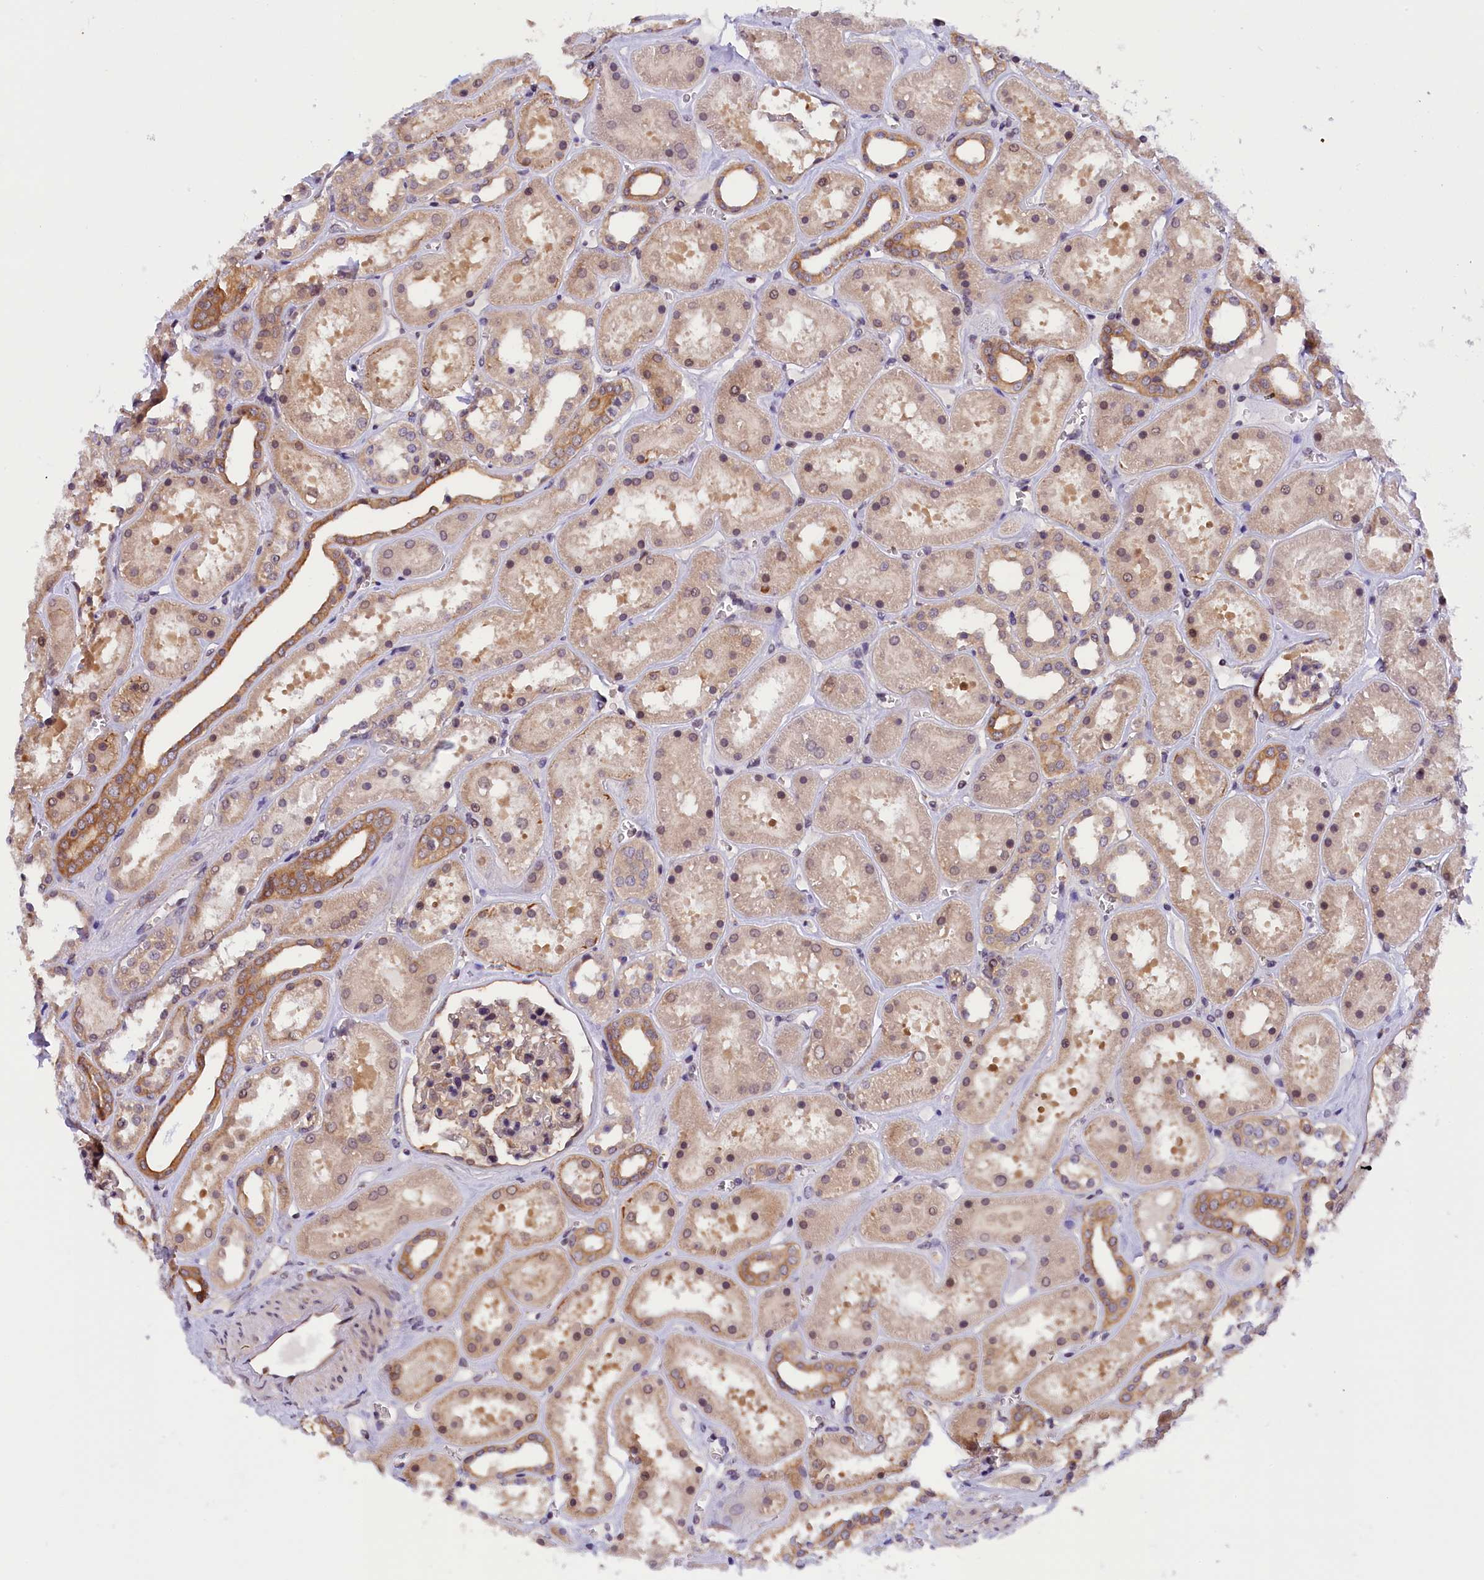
{"staining": {"intensity": "weak", "quantity": "<25%", "location": "cytoplasmic/membranous"}, "tissue": "kidney", "cell_type": "Cells in glomeruli", "image_type": "normal", "snomed": [{"axis": "morphology", "description": "Normal tissue, NOS"}, {"axis": "topography", "description": "Kidney"}], "caption": "This histopathology image is of normal kidney stained with IHC to label a protein in brown with the nuclei are counter-stained blue. There is no expression in cells in glomeruli. Nuclei are stained in blue.", "gene": "TBCB", "patient": {"sex": "female", "age": 41}}